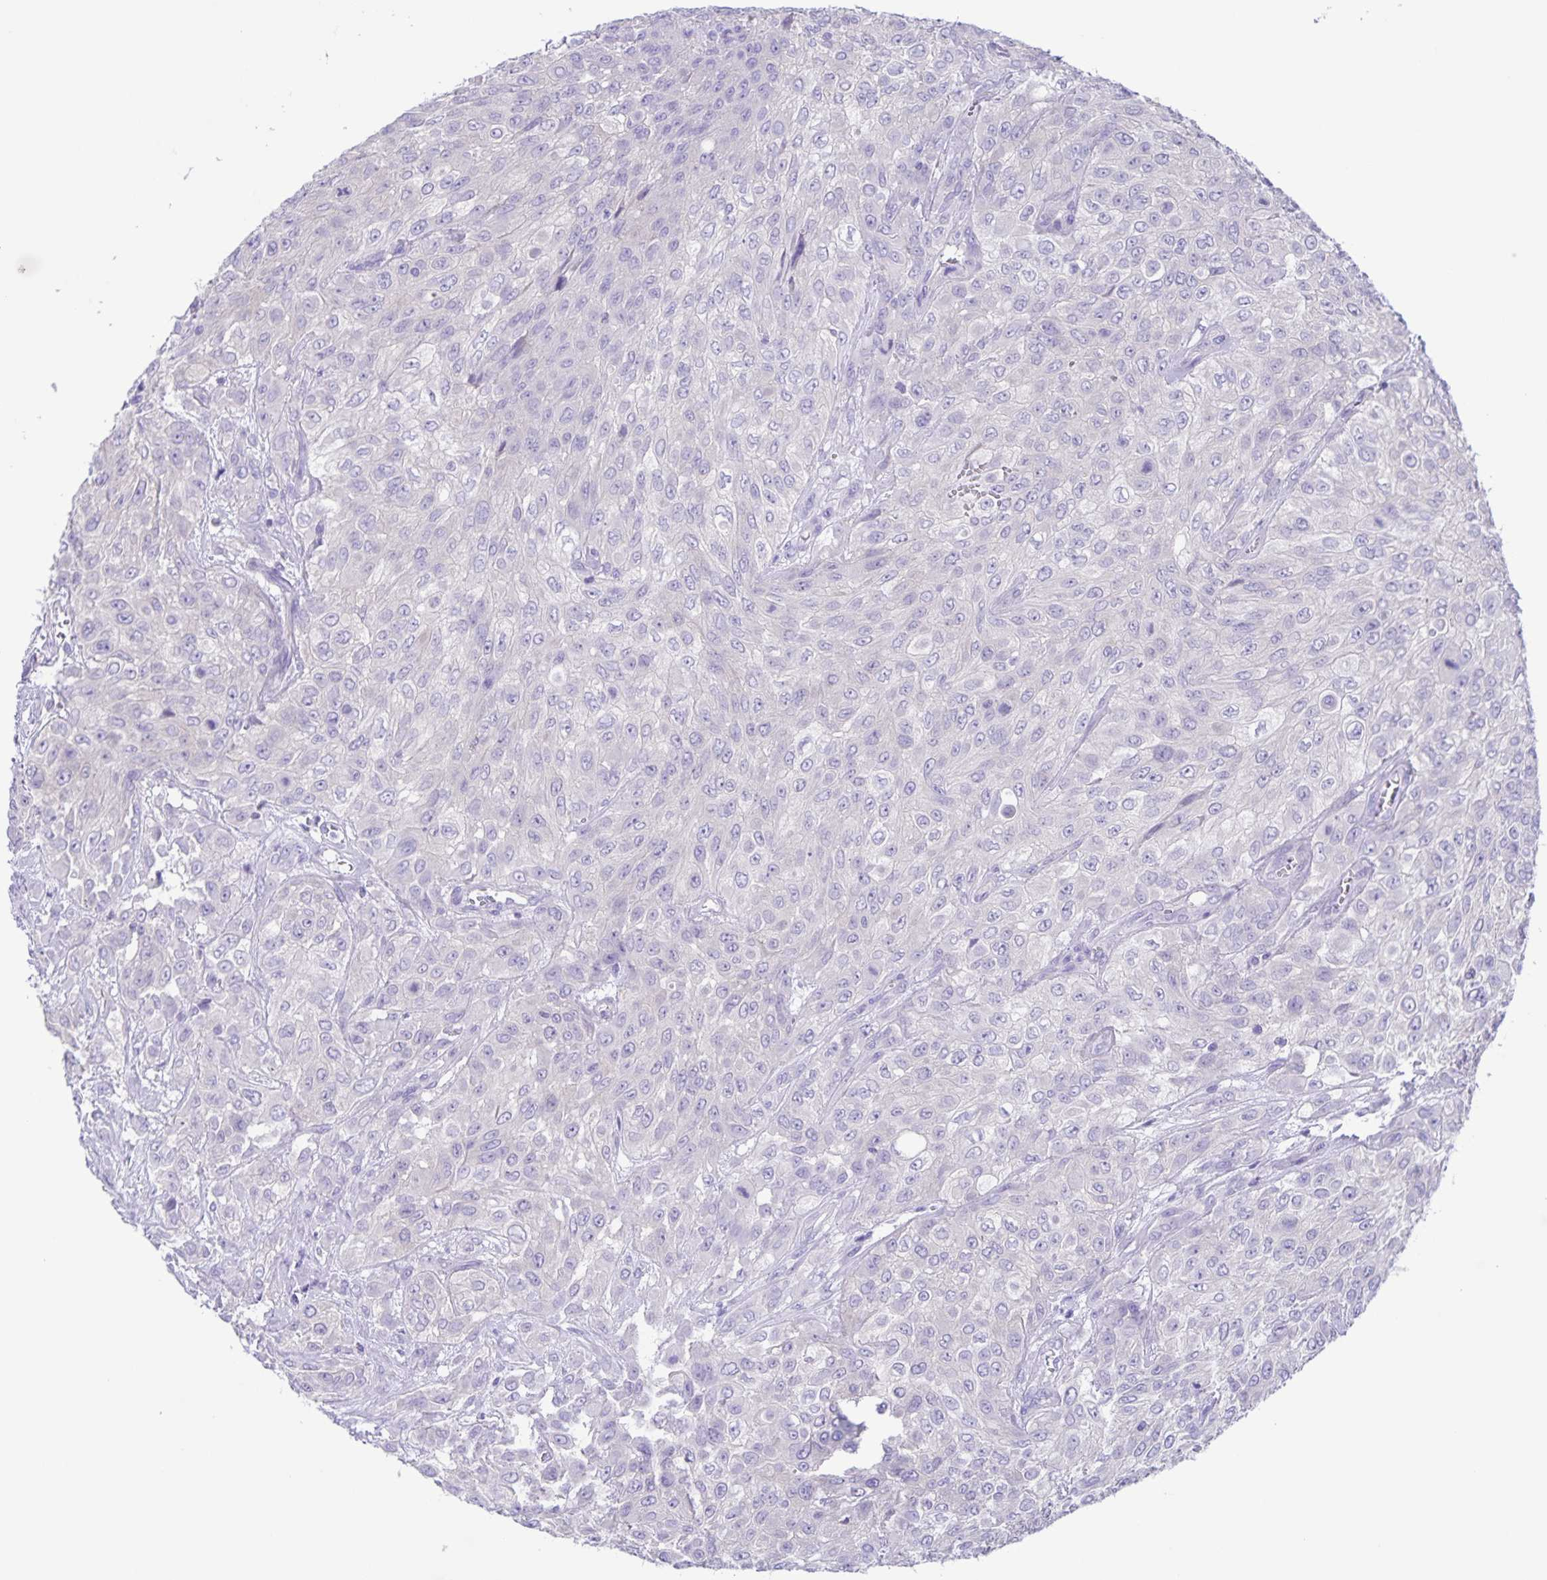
{"staining": {"intensity": "negative", "quantity": "none", "location": "none"}, "tissue": "urothelial cancer", "cell_type": "Tumor cells", "image_type": "cancer", "snomed": [{"axis": "morphology", "description": "Urothelial carcinoma, High grade"}, {"axis": "topography", "description": "Urinary bladder"}], "caption": "Immunohistochemistry image of high-grade urothelial carcinoma stained for a protein (brown), which reveals no expression in tumor cells. The staining is performed using DAB brown chromogen with nuclei counter-stained in using hematoxylin.", "gene": "CAPSL", "patient": {"sex": "male", "age": 57}}